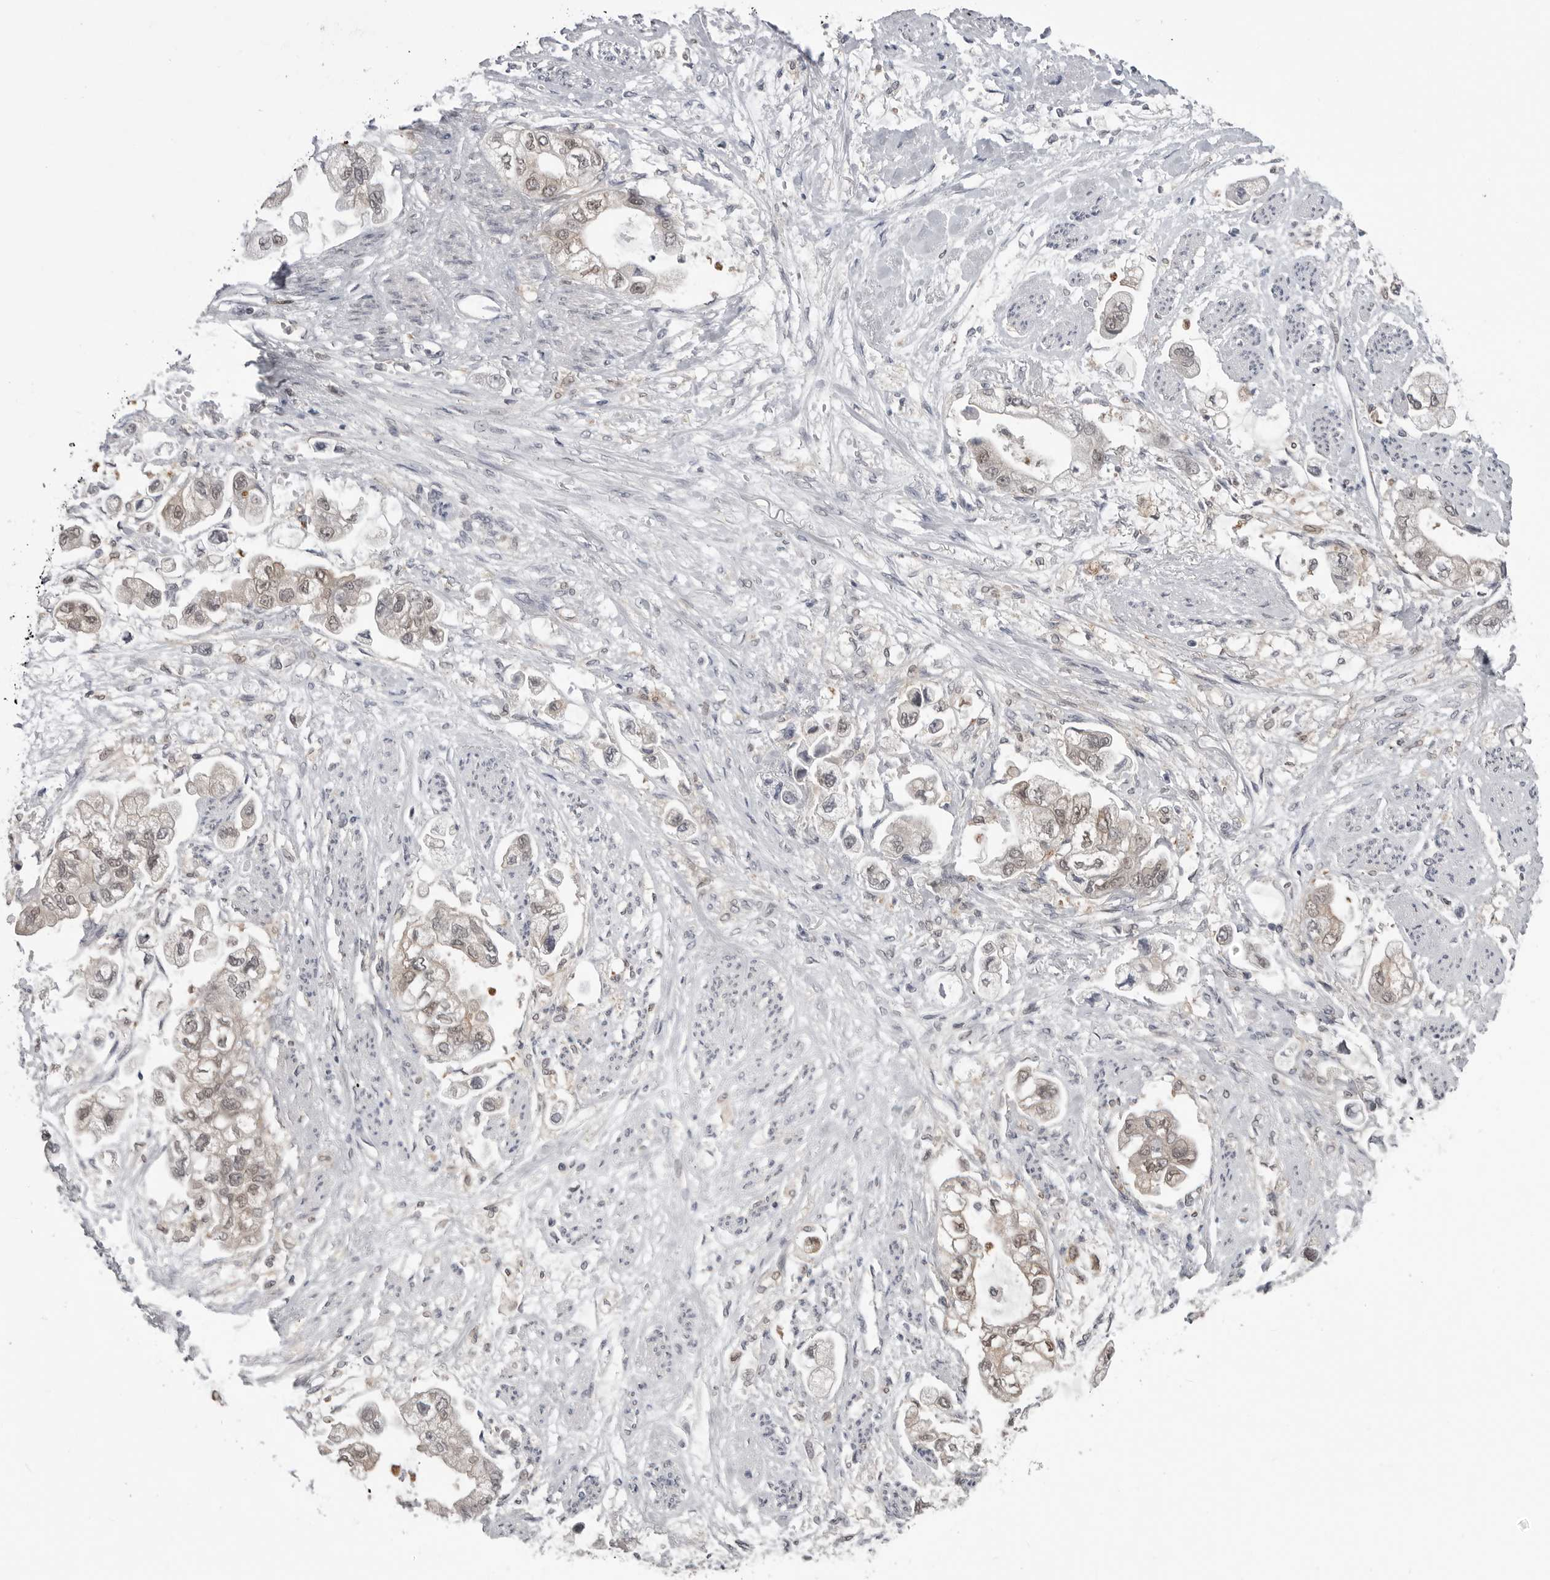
{"staining": {"intensity": "weak", "quantity": "25%-75%", "location": "cytoplasmic/membranous,nuclear"}, "tissue": "stomach cancer", "cell_type": "Tumor cells", "image_type": "cancer", "snomed": [{"axis": "morphology", "description": "Adenocarcinoma, NOS"}, {"axis": "topography", "description": "Stomach"}], "caption": "Immunohistochemical staining of human adenocarcinoma (stomach) shows low levels of weak cytoplasmic/membranous and nuclear positivity in approximately 25%-75% of tumor cells.", "gene": "PNPO", "patient": {"sex": "male", "age": 62}}